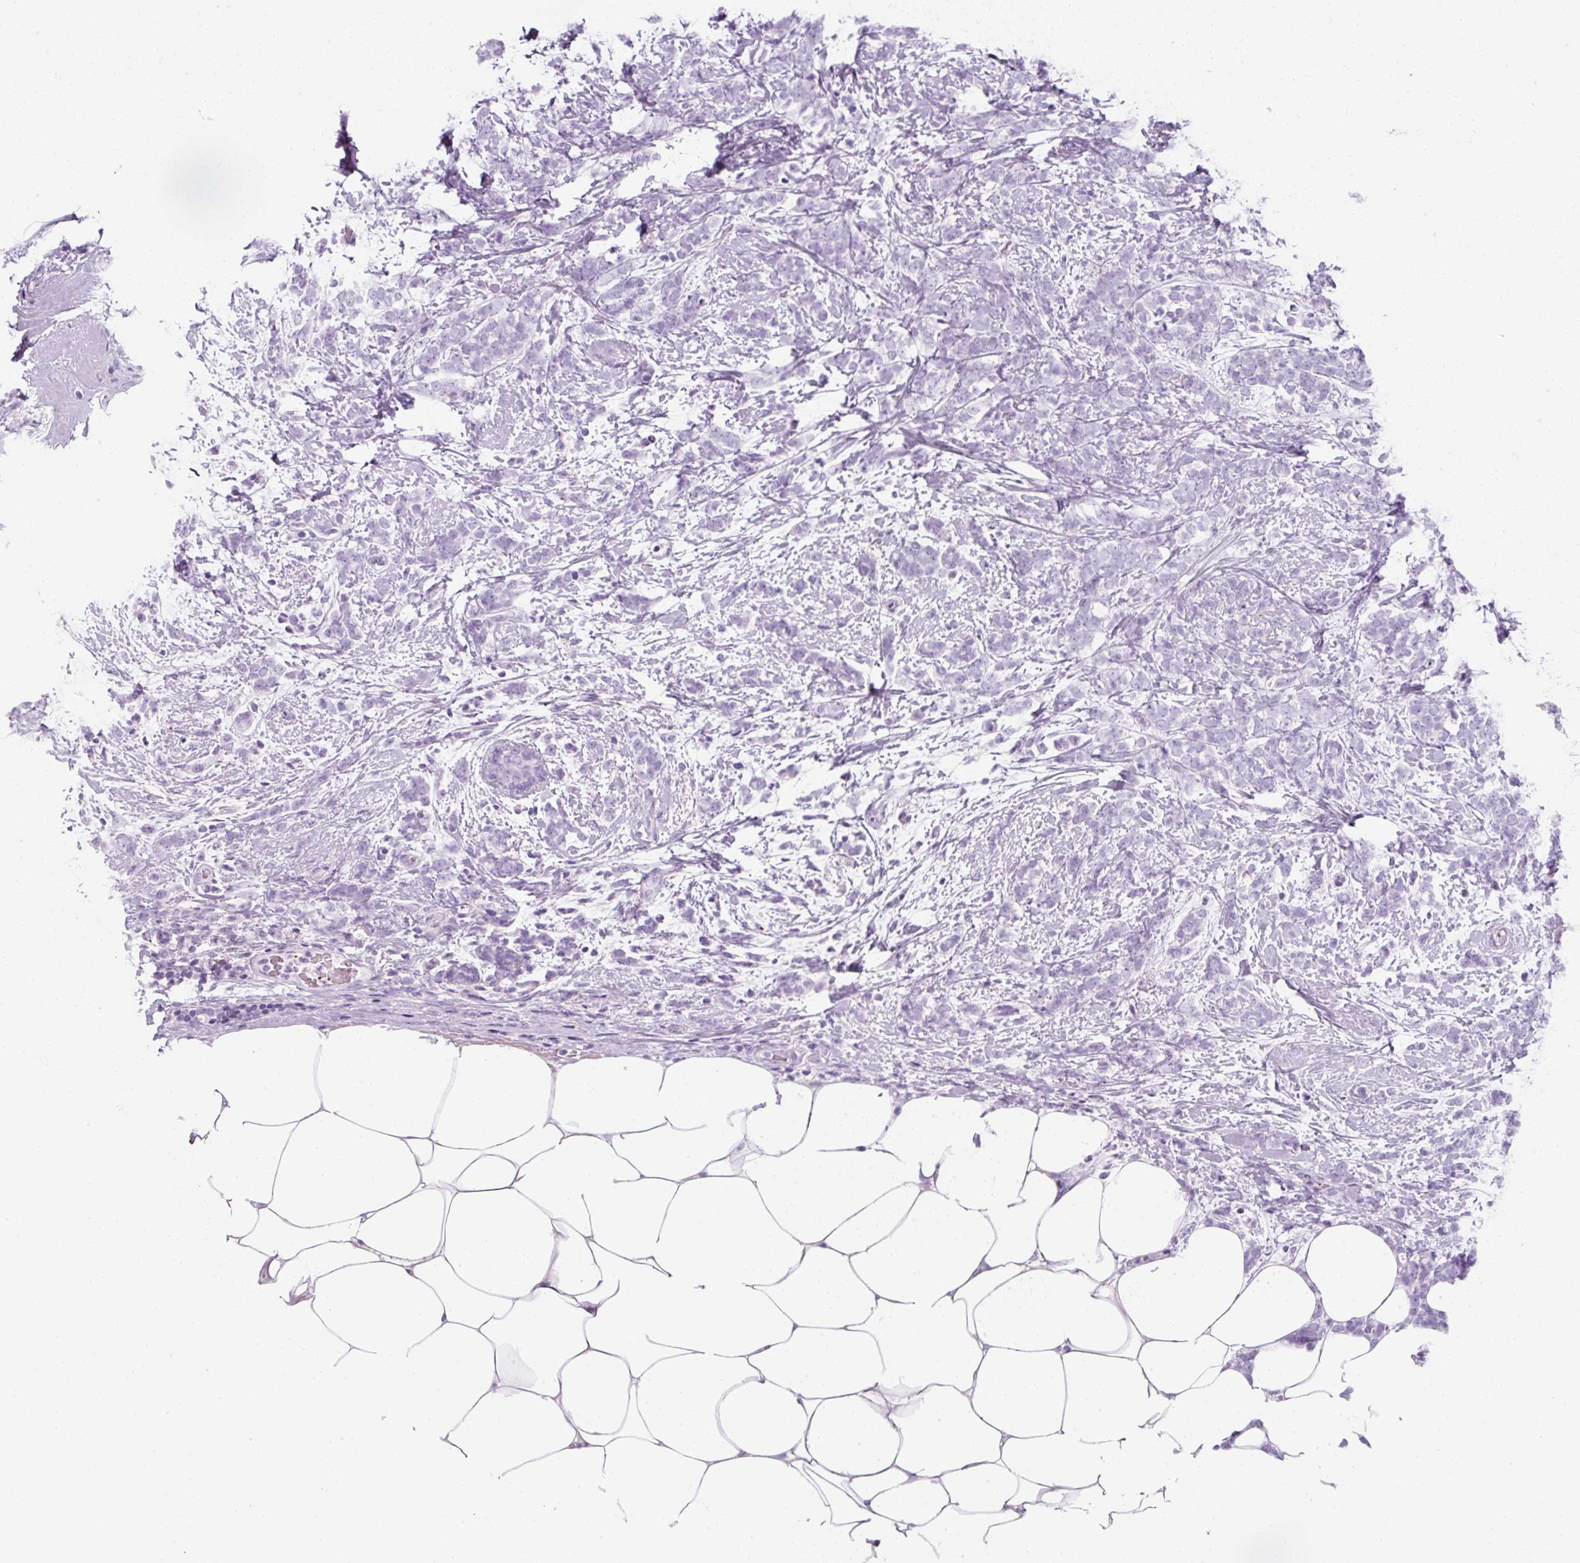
{"staining": {"intensity": "negative", "quantity": "none", "location": "none"}, "tissue": "breast cancer", "cell_type": "Tumor cells", "image_type": "cancer", "snomed": [{"axis": "morphology", "description": "Lobular carcinoma"}, {"axis": "topography", "description": "Breast"}], "caption": "Tumor cells are negative for protein expression in human lobular carcinoma (breast).", "gene": "PF4V1", "patient": {"sex": "female", "age": 58}}